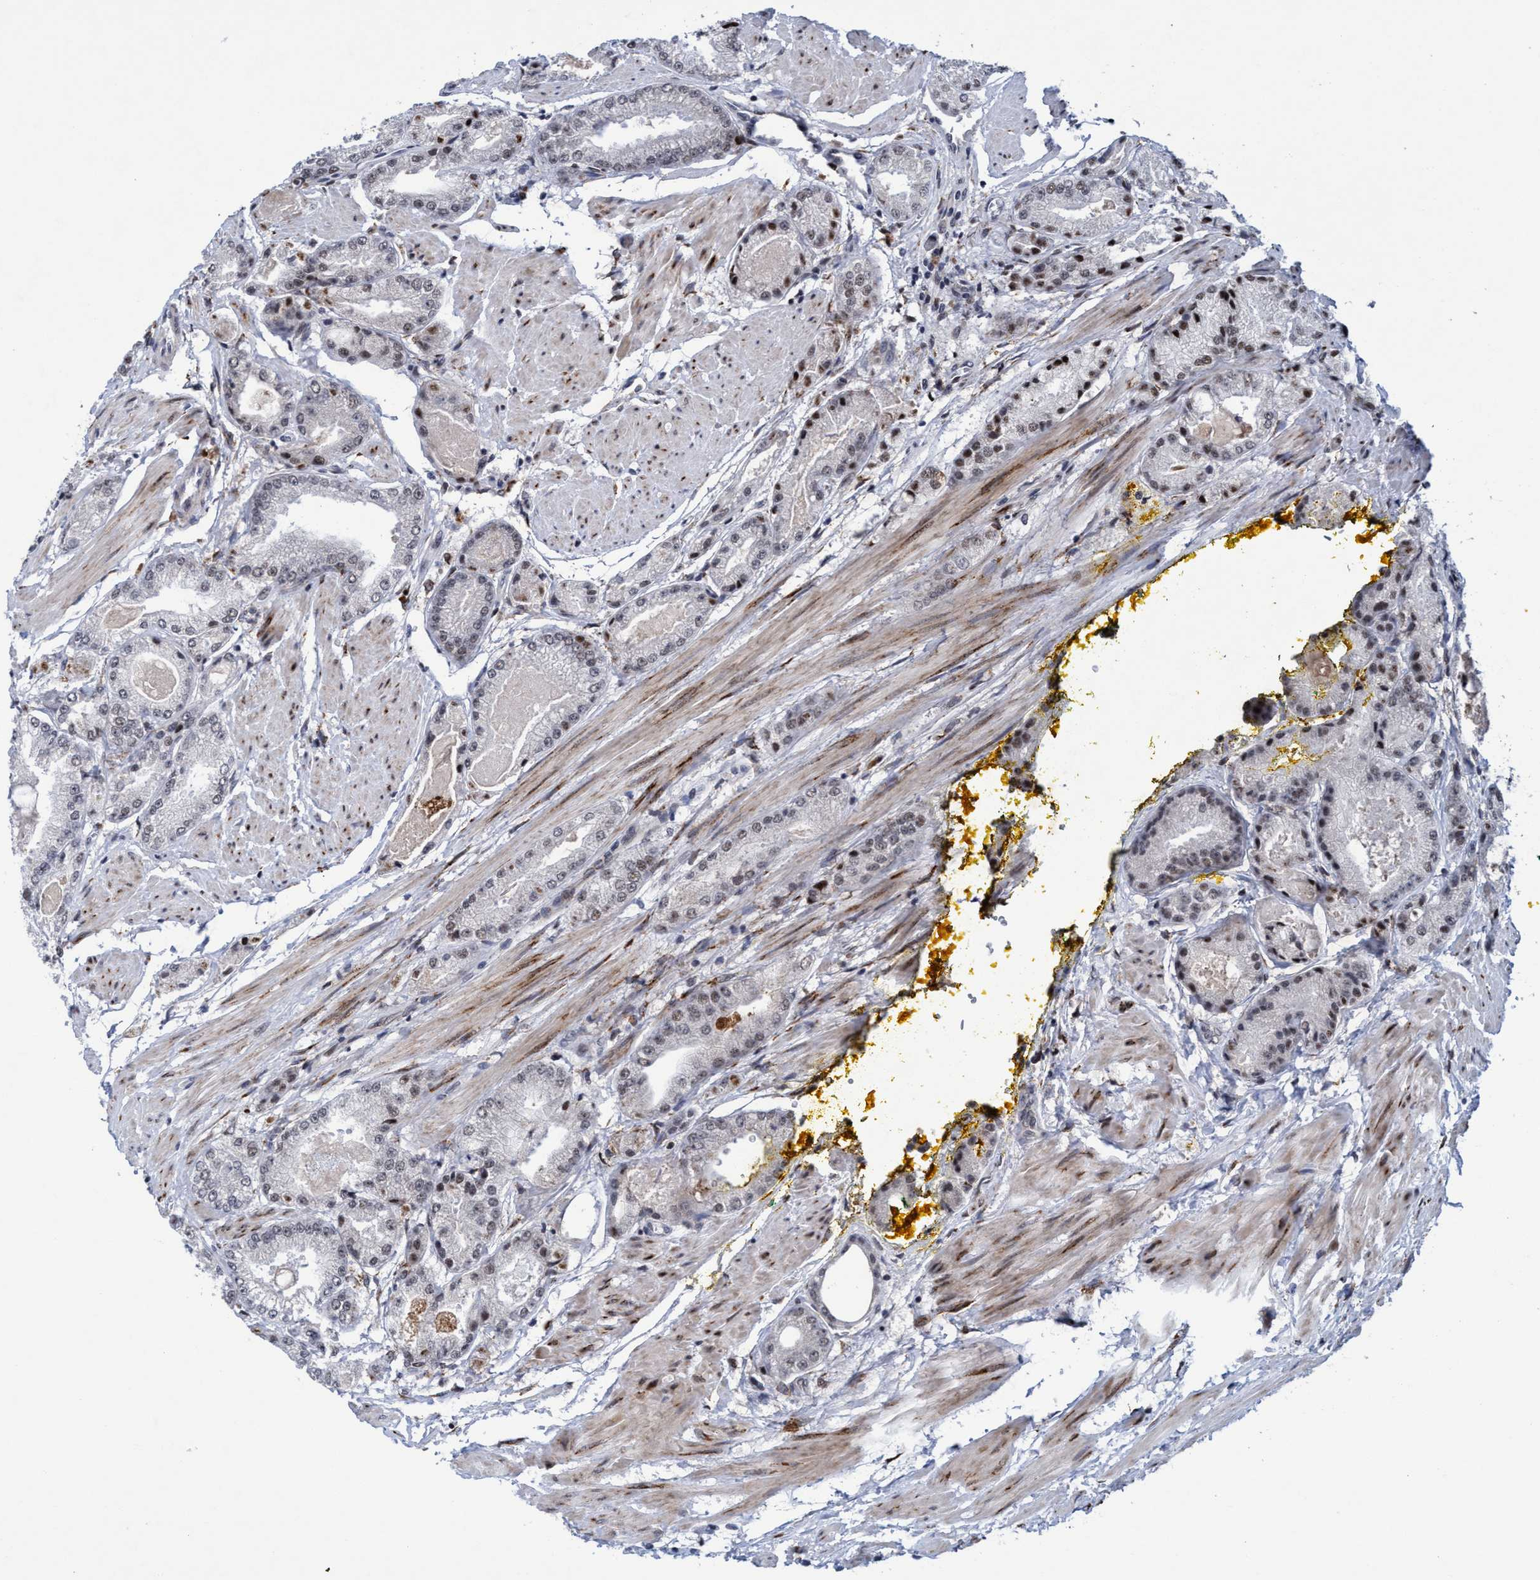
{"staining": {"intensity": "weak", "quantity": "<25%", "location": "nuclear"}, "tissue": "prostate cancer", "cell_type": "Tumor cells", "image_type": "cancer", "snomed": [{"axis": "morphology", "description": "Adenocarcinoma, High grade"}, {"axis": "topography", "description": "Prostate"}], "caption": "Immunohistochemistry (IHC) of human high-grade adenocarcinoma (prostate) demonstrates no staining in tumor cells.", "gene": "GLT6D1", "patient": {"sex": "male", "age": 50}}